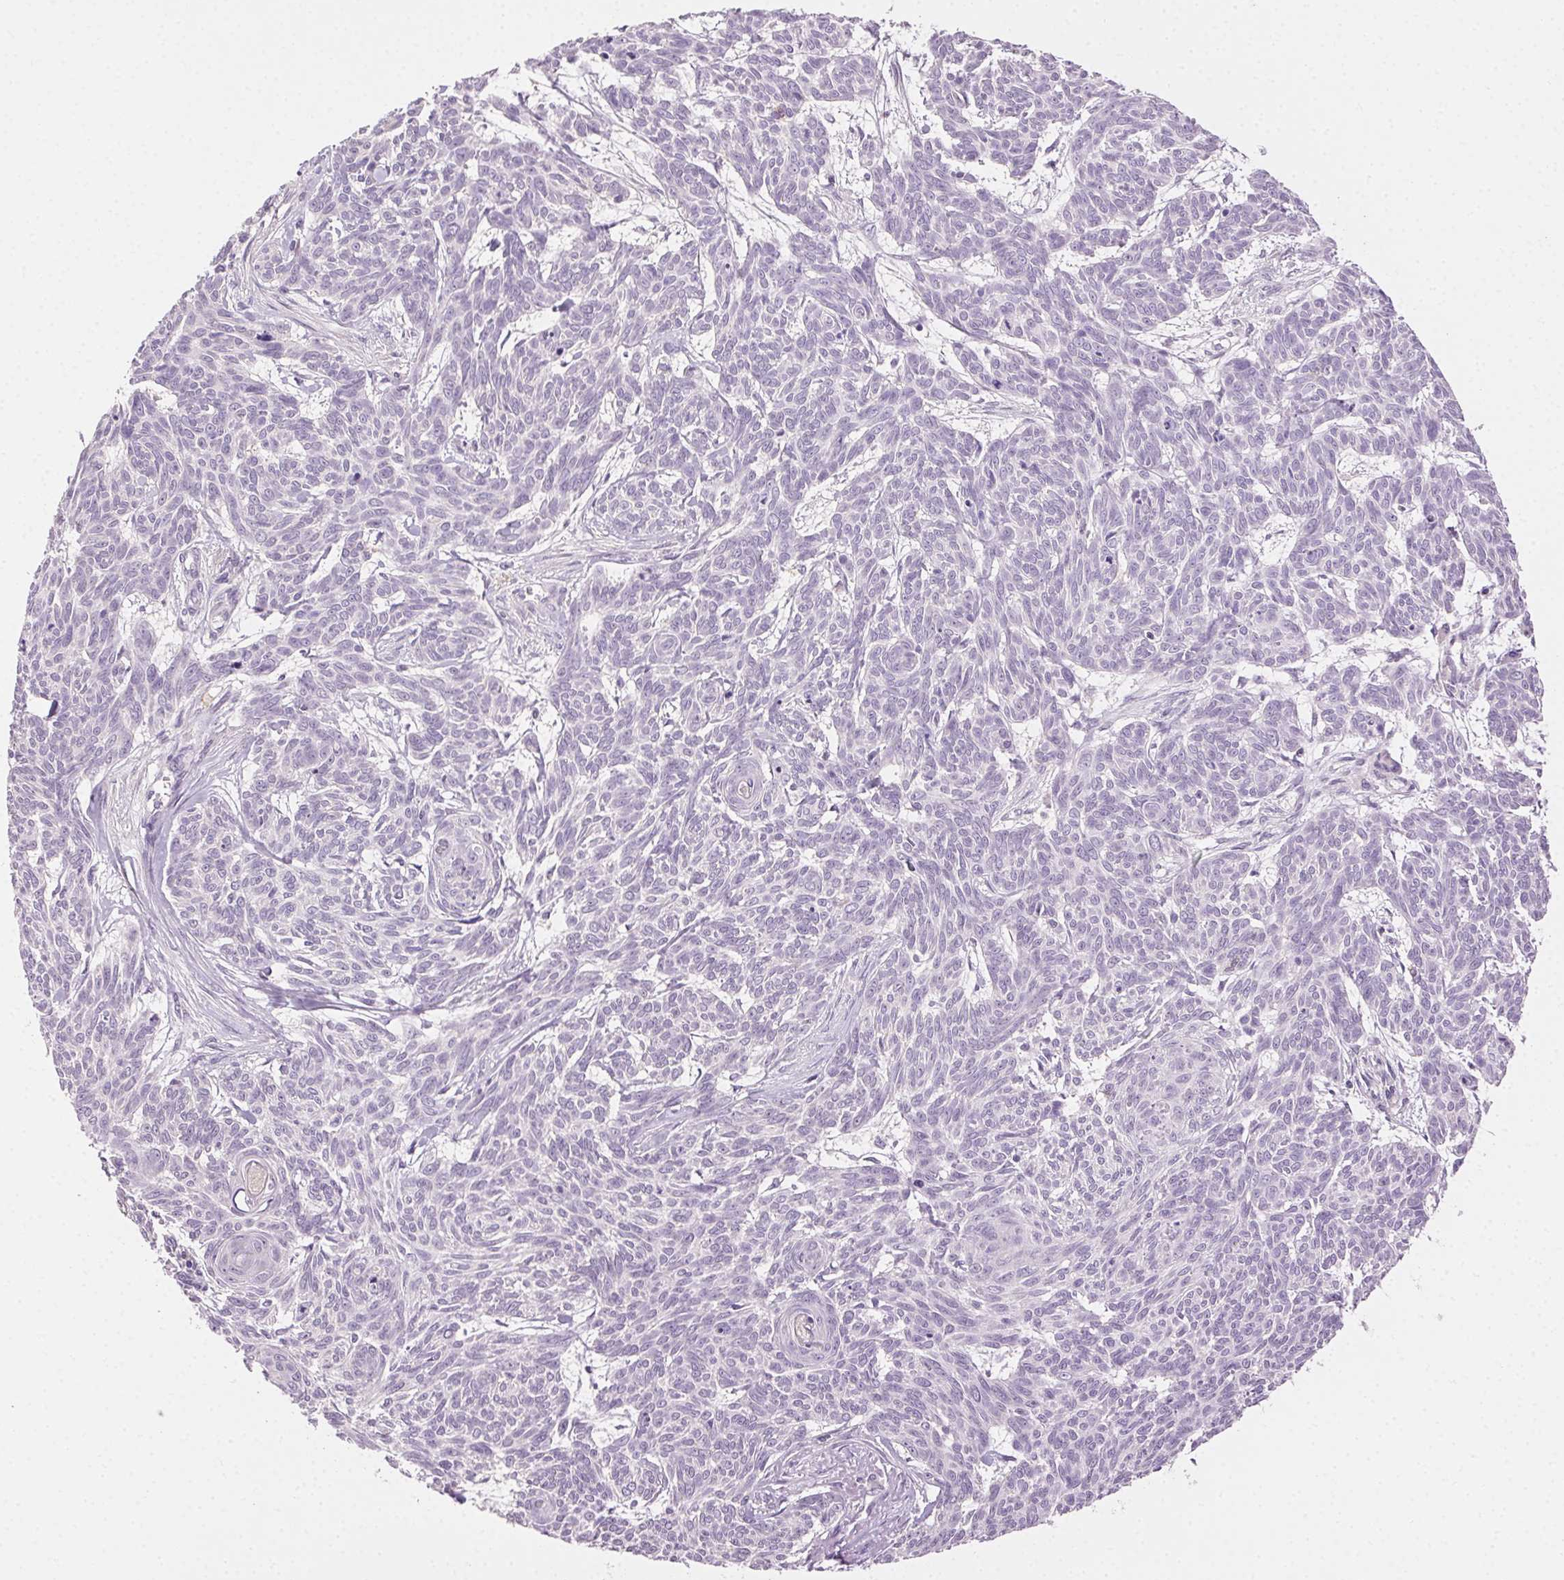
{"staining": {"intensity": "negative", "quantity": "none", "location": "none"}, "tissue": "skin cancer", "cell_type": "Tumor cells", "image_type": "cancer", "snomed": [{"axis": "morphology", "description": "Basal cell carcinoma"}, {"axis": "topography", "description": "Skin"}], "caption": "Skin cancer (basal cell carcinoma) was stained to show a protein in brown. There is no significant positivity in tumor cells.", "gene": "AKAP5", "patient": {"sex": "female", "age": 93}}